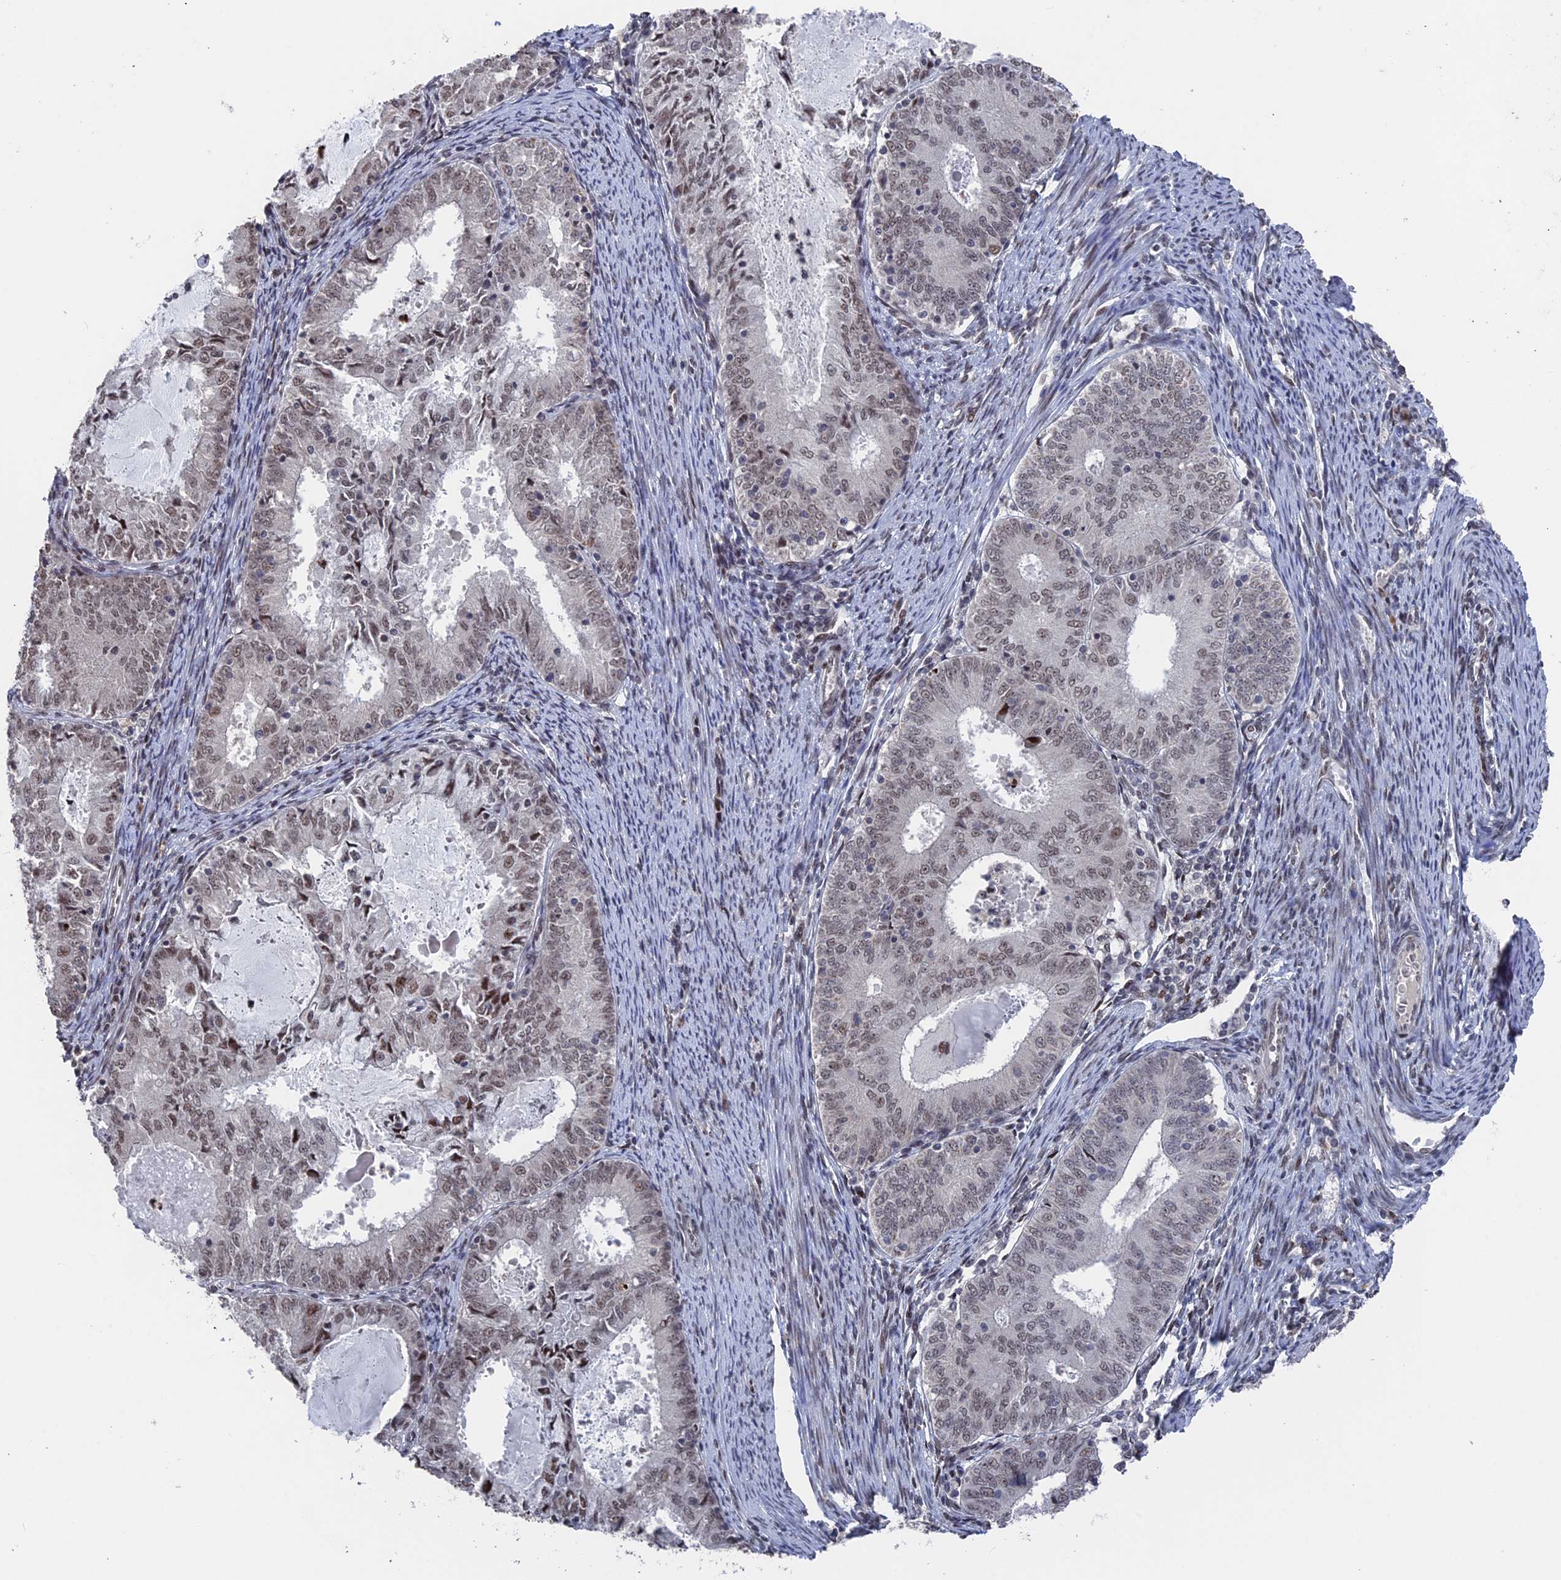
{"staining": {"intensity": "weak", "quantity": "25%-75%", "location": "nuclear"}, "tissue": "endometrial cancer", "cell_type": "Tumor cells", "image_type": "cancer", "snomed": [{"axis": "morphology", "description": "Adenocarcinoma, NOS"}, {"axis": "topography", "description": "Endometrium"}], "caption": "Immunohistochemical staining of endometrial adenocarcinoma demonstrates weak nuclear protein expression in about 25%-75% of tumor cells.", "gene": "NR2C2AP", "patient": {"sex": "female", "age": 57}}